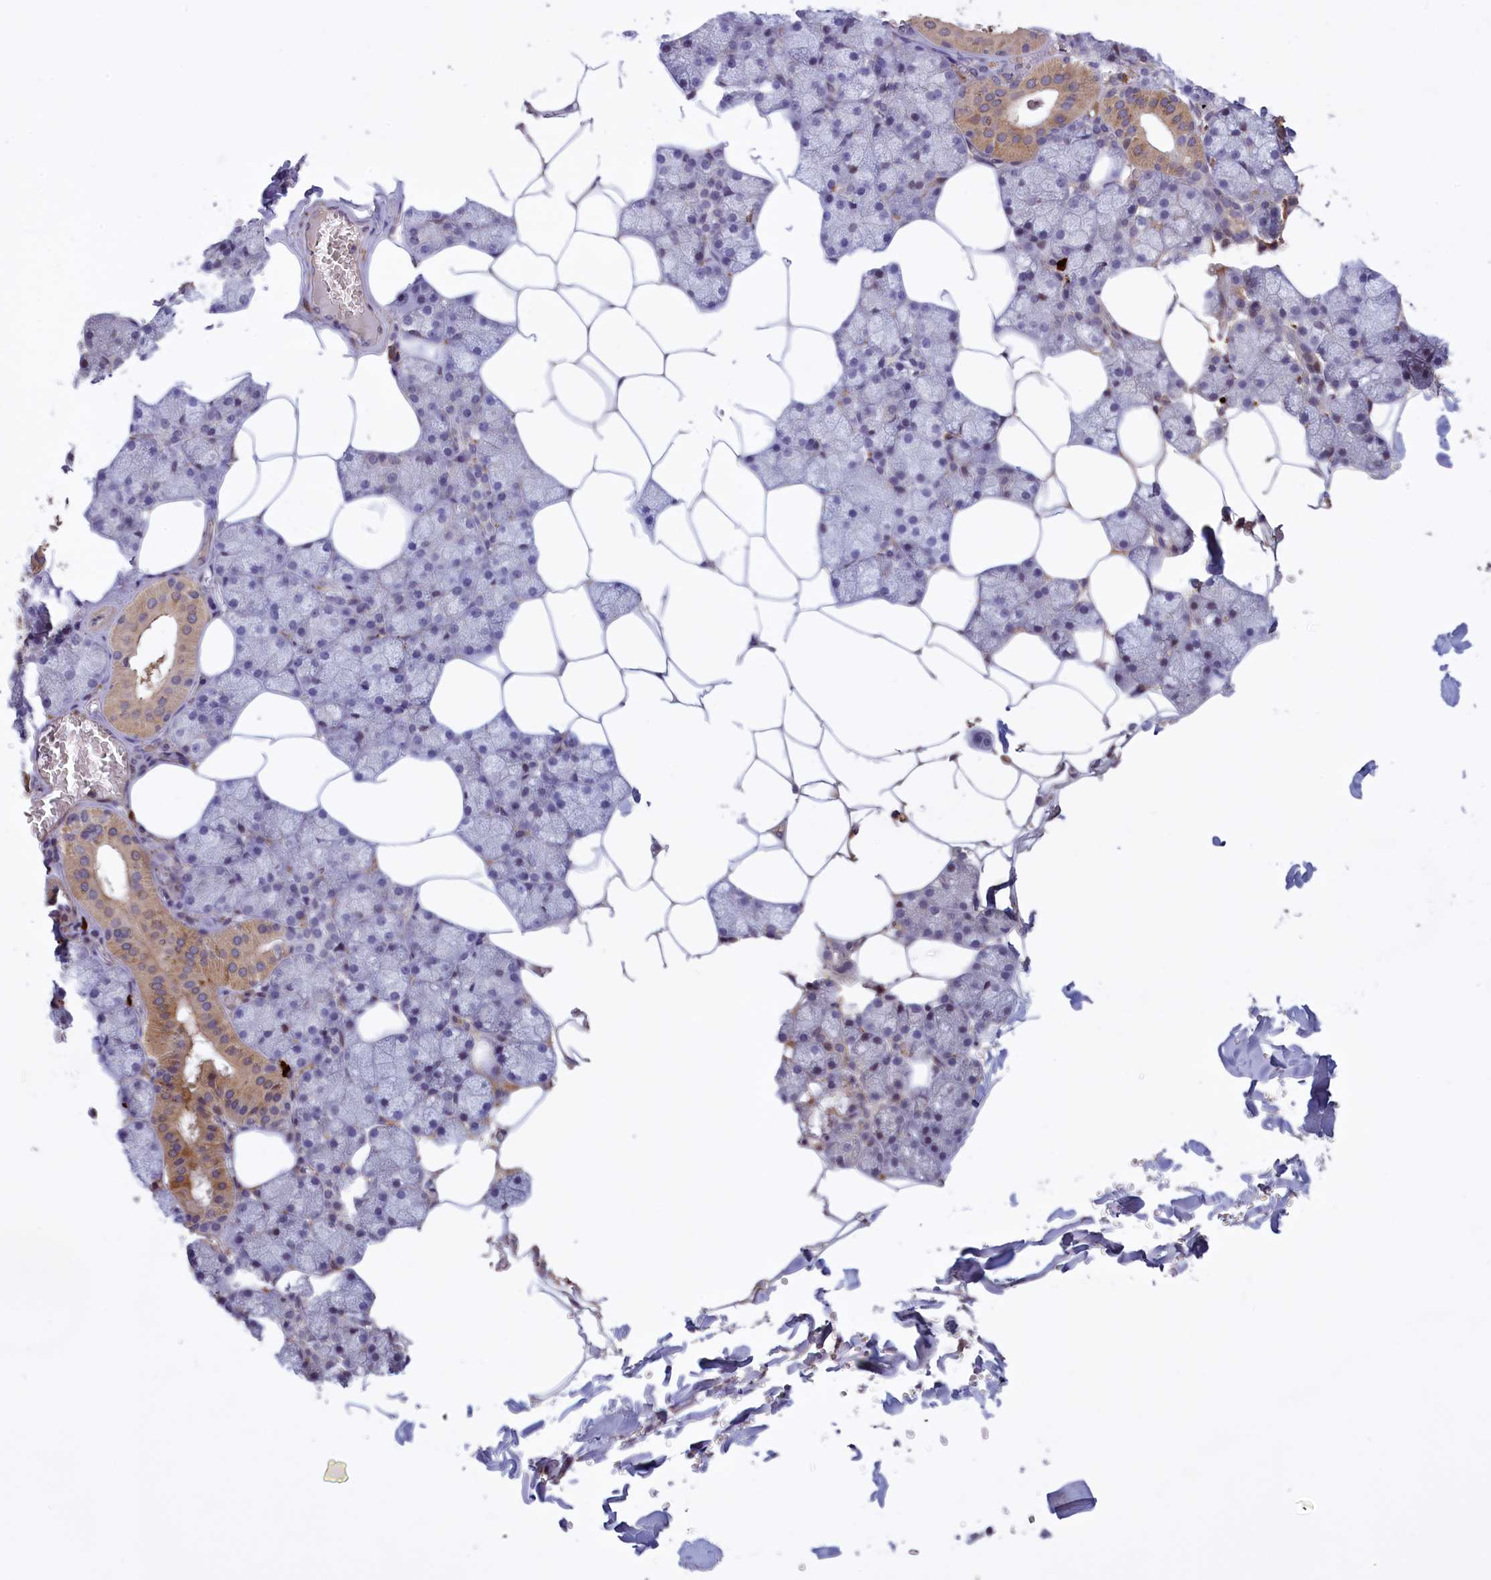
{"staining": {"intensity": "moderate", "quantity": "<25%", "location": "cytoplasmic/membranous"}, "tissue": "salivary gland", "cell_type": "Glandular cells", "image_type": "normal", "snomed": [{"axis": "morphology", "description": "Normal tissue, NOS"}, {"axis": "topography", "description": "Salivary gland"}], "caption": "Protein expression analysis of benign human salivary gland reveals moderate cytoplasmic/membranous expression in about <25% of glandular cells. (DAB (3,3'-diaminobenzidine) = brown stain, brightfield microscopy at high magnification).", "gene": "RRAD", "patient": {"sex": "male", "age": 62}}